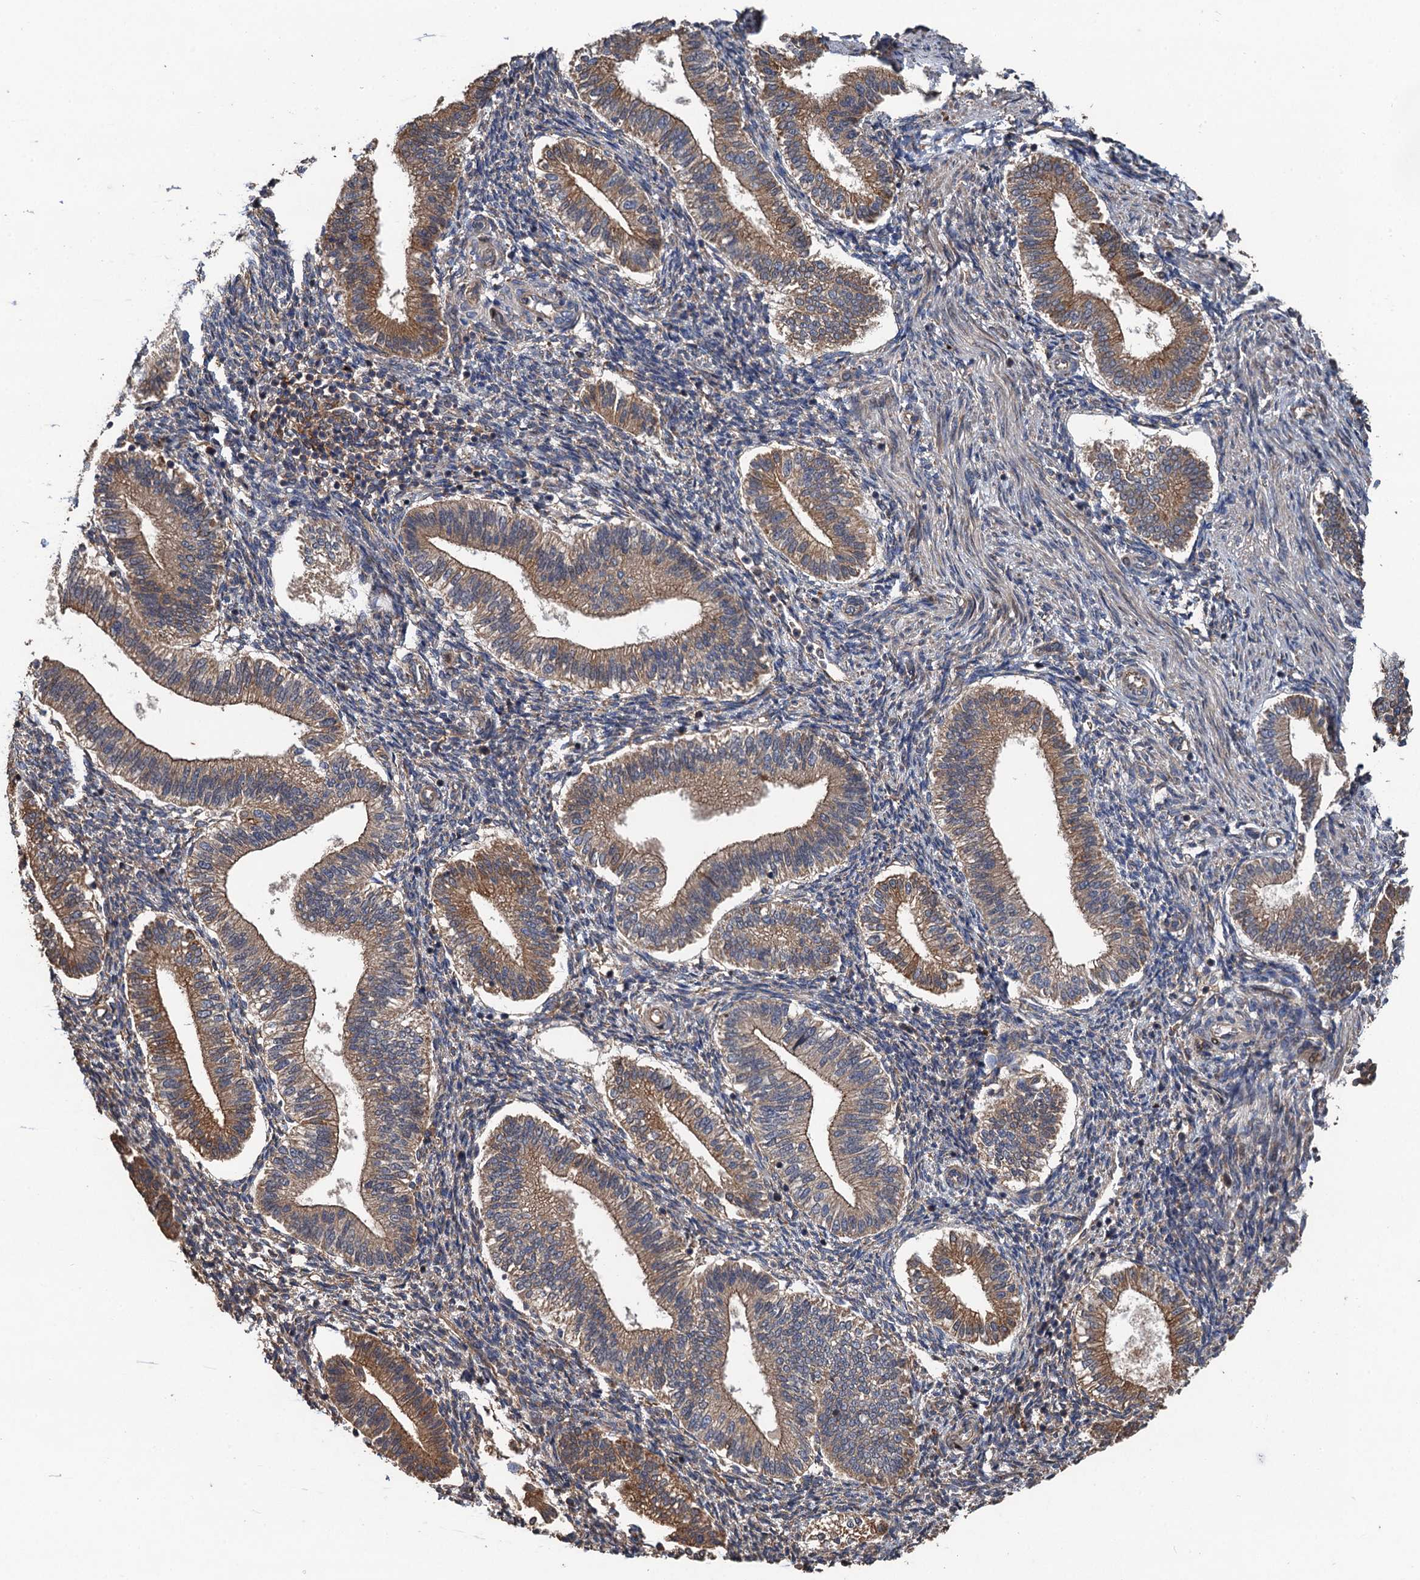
{"staining": {"intensity": "negative", "quantity": "none", "location": "none"}, "tissue": "endometrium", "cell_type": "Cells in endometrial stroma", "image_type": "normal", "snomed": [{"axis": "morphology", "description": "Normal tissue, NOS"}, {"axis": "topography", "description": "Endometrium"}], "caption": "DAB (3,3'-diaminobenzidine) immunohistochemical staining of normal endometrium displays no significant positivity in cells in endometrial stroma. (DAB (3,3'-diaminobenzidine) immunohistochemistry visualized using brightfield microscopy, high magnification).", "gene": "TMEM39B", "patient": {"sex": "female", "age": 25}}